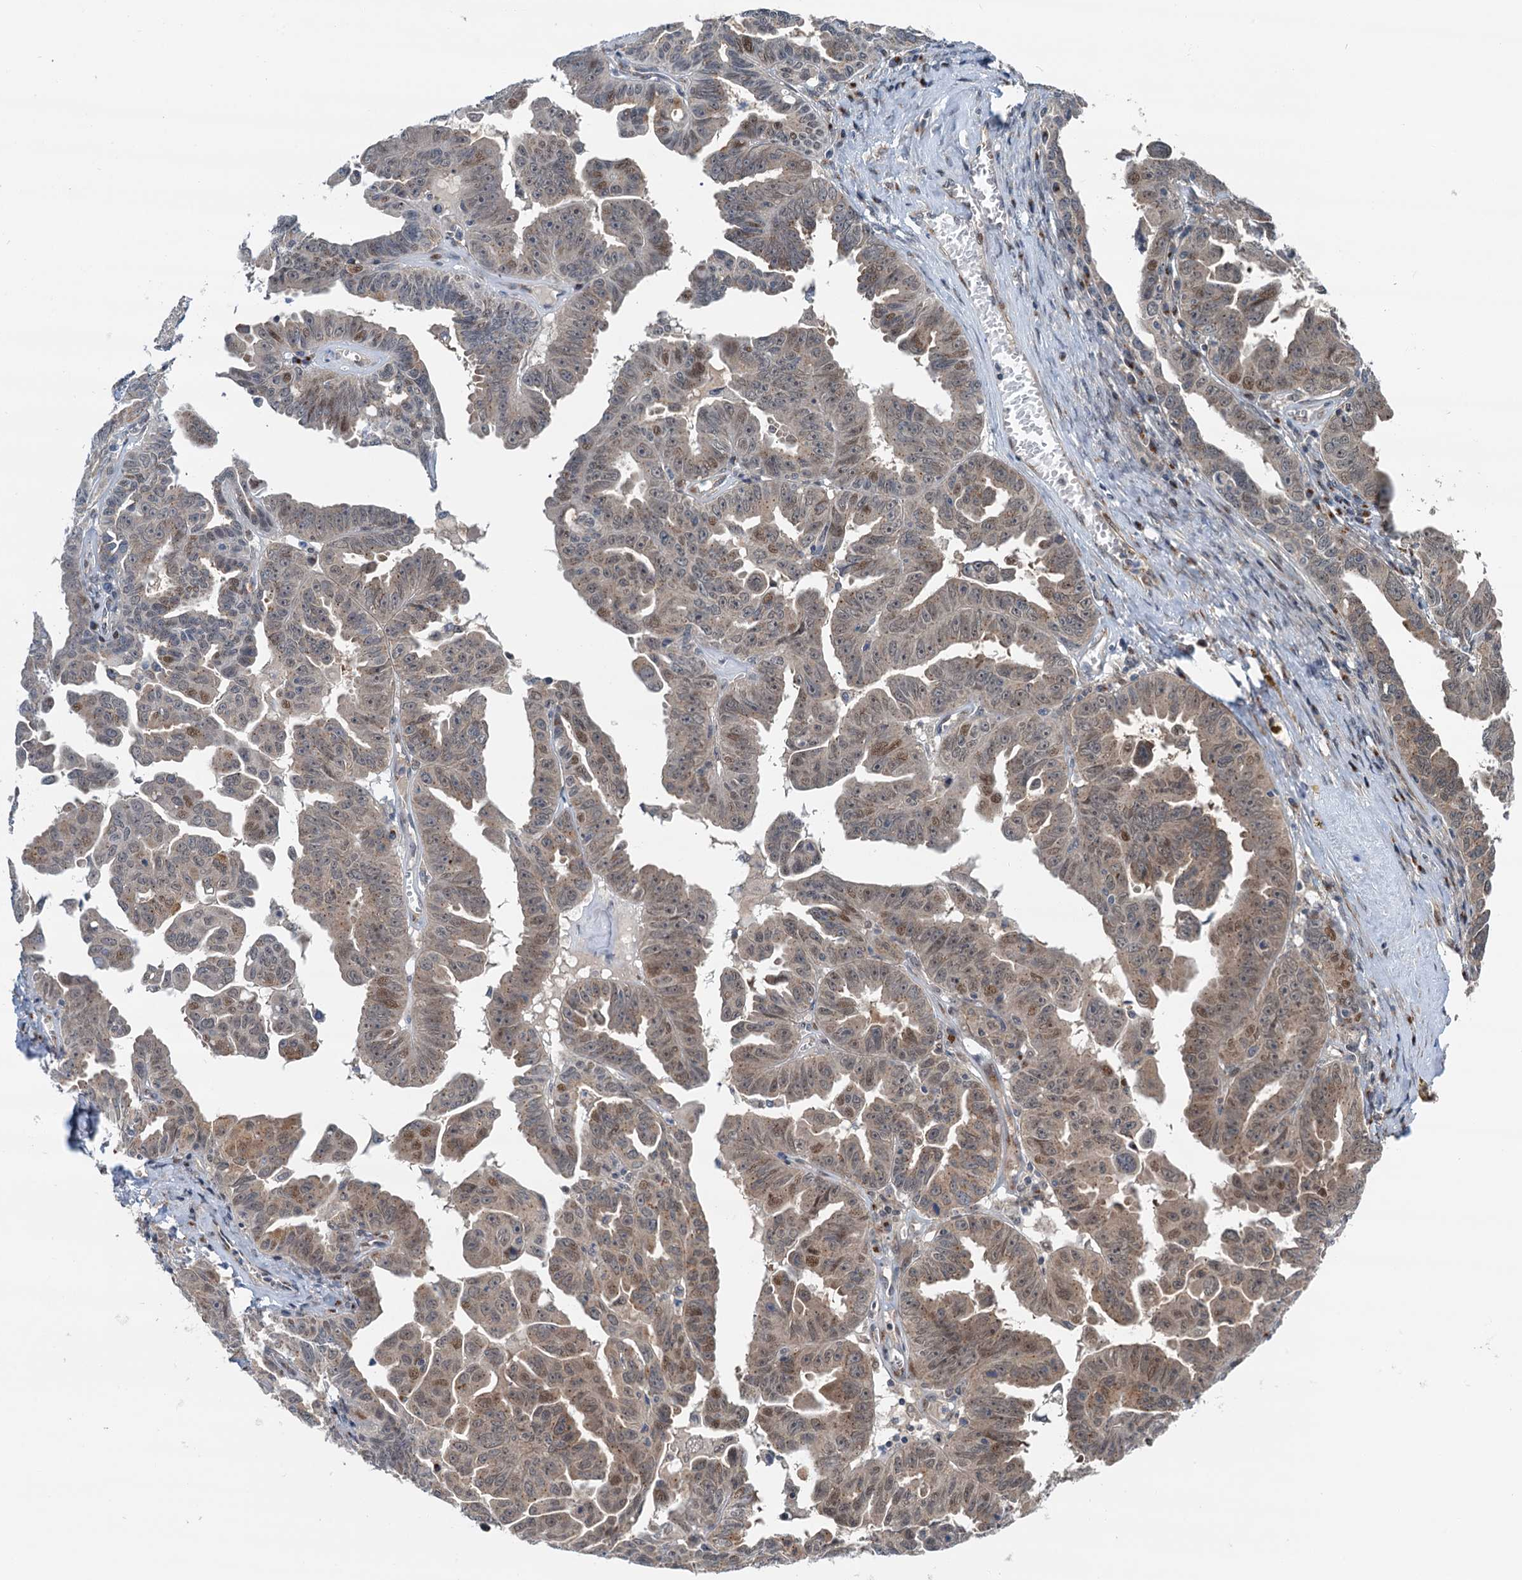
{"staining": {"intensity": "weak", "quantity": "25%-75%", "location": "cytoplasmic/membranous,nuclear"}, "tissue": "ovarian cancer", "cell_type": "Tumor cells", "image_type": "cancer", "snomed": [{"axis": "morphology", "description": "Carcinoma, endometroid"}, {"axis": "topography", "description": "Ovary"}], "caption": "Human ovarian endometroid carcinoma stained for a protein (brown) demonstrates weak cytoplasmic/membranous and nuclear positive positivity in about 25%-75% of tumor cells.", "gene": "DYNC2I2", "patient": {"sex": "female", "age": 62}}